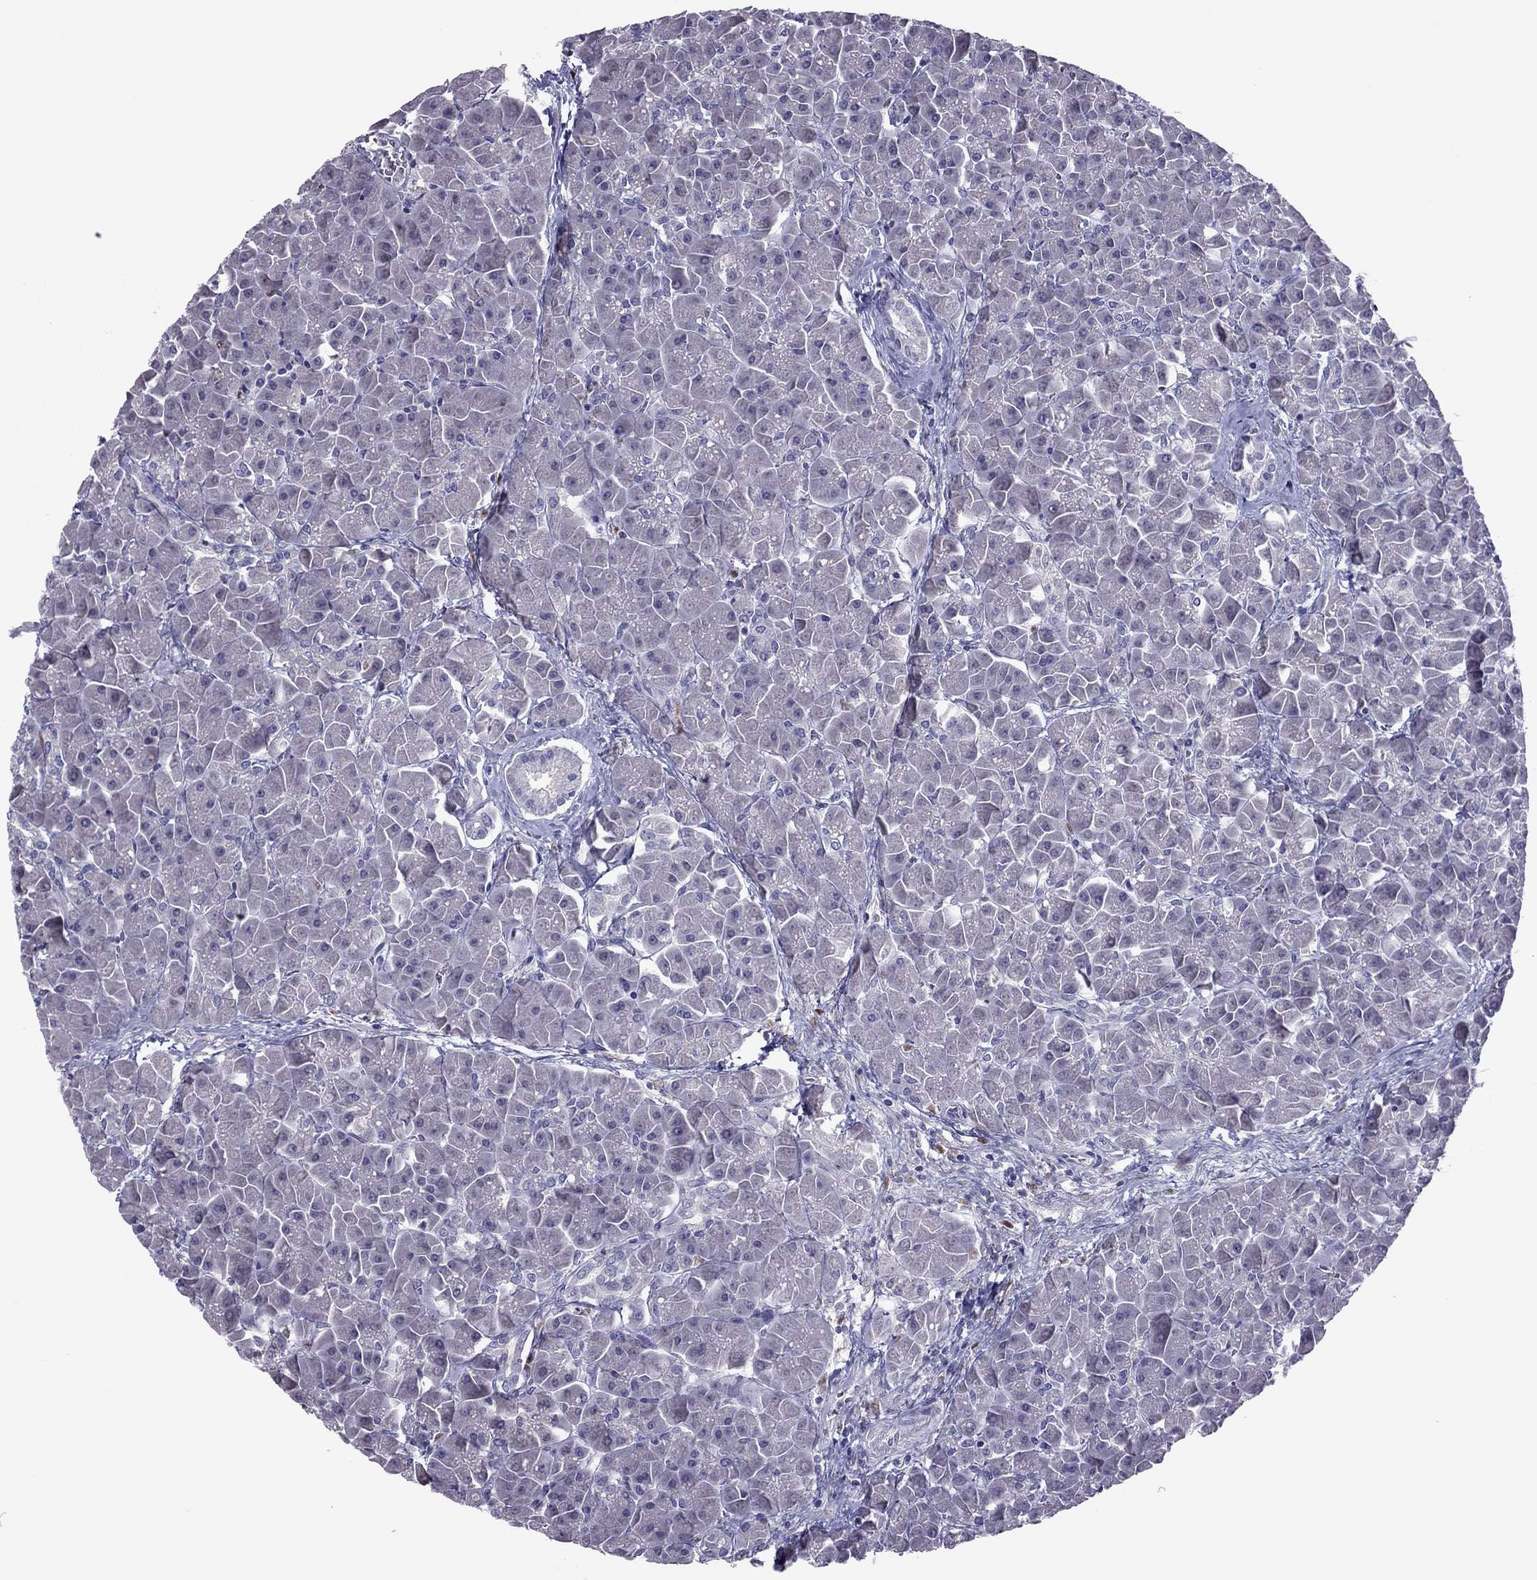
{"staining": {"intensity": "negative", "quantity": "none", "location": "none"}, "tissue": "pancreas", "cell_type": "Exocrine glandular cells", "image_type": "normal", "snomed": [{"axis": "morphology", "description": "Normal tissue, NOS"}, {"axis": "topography", "description": "Pancreas"}], "caption": "High power microscopy photomicrograph of an IHC photomicrograph of unremarkable pancreas, revealing no significant staining in exocrine glandular cells.", "gene": "SPINT3", "patient": {"sex": "male", "age": 70}}